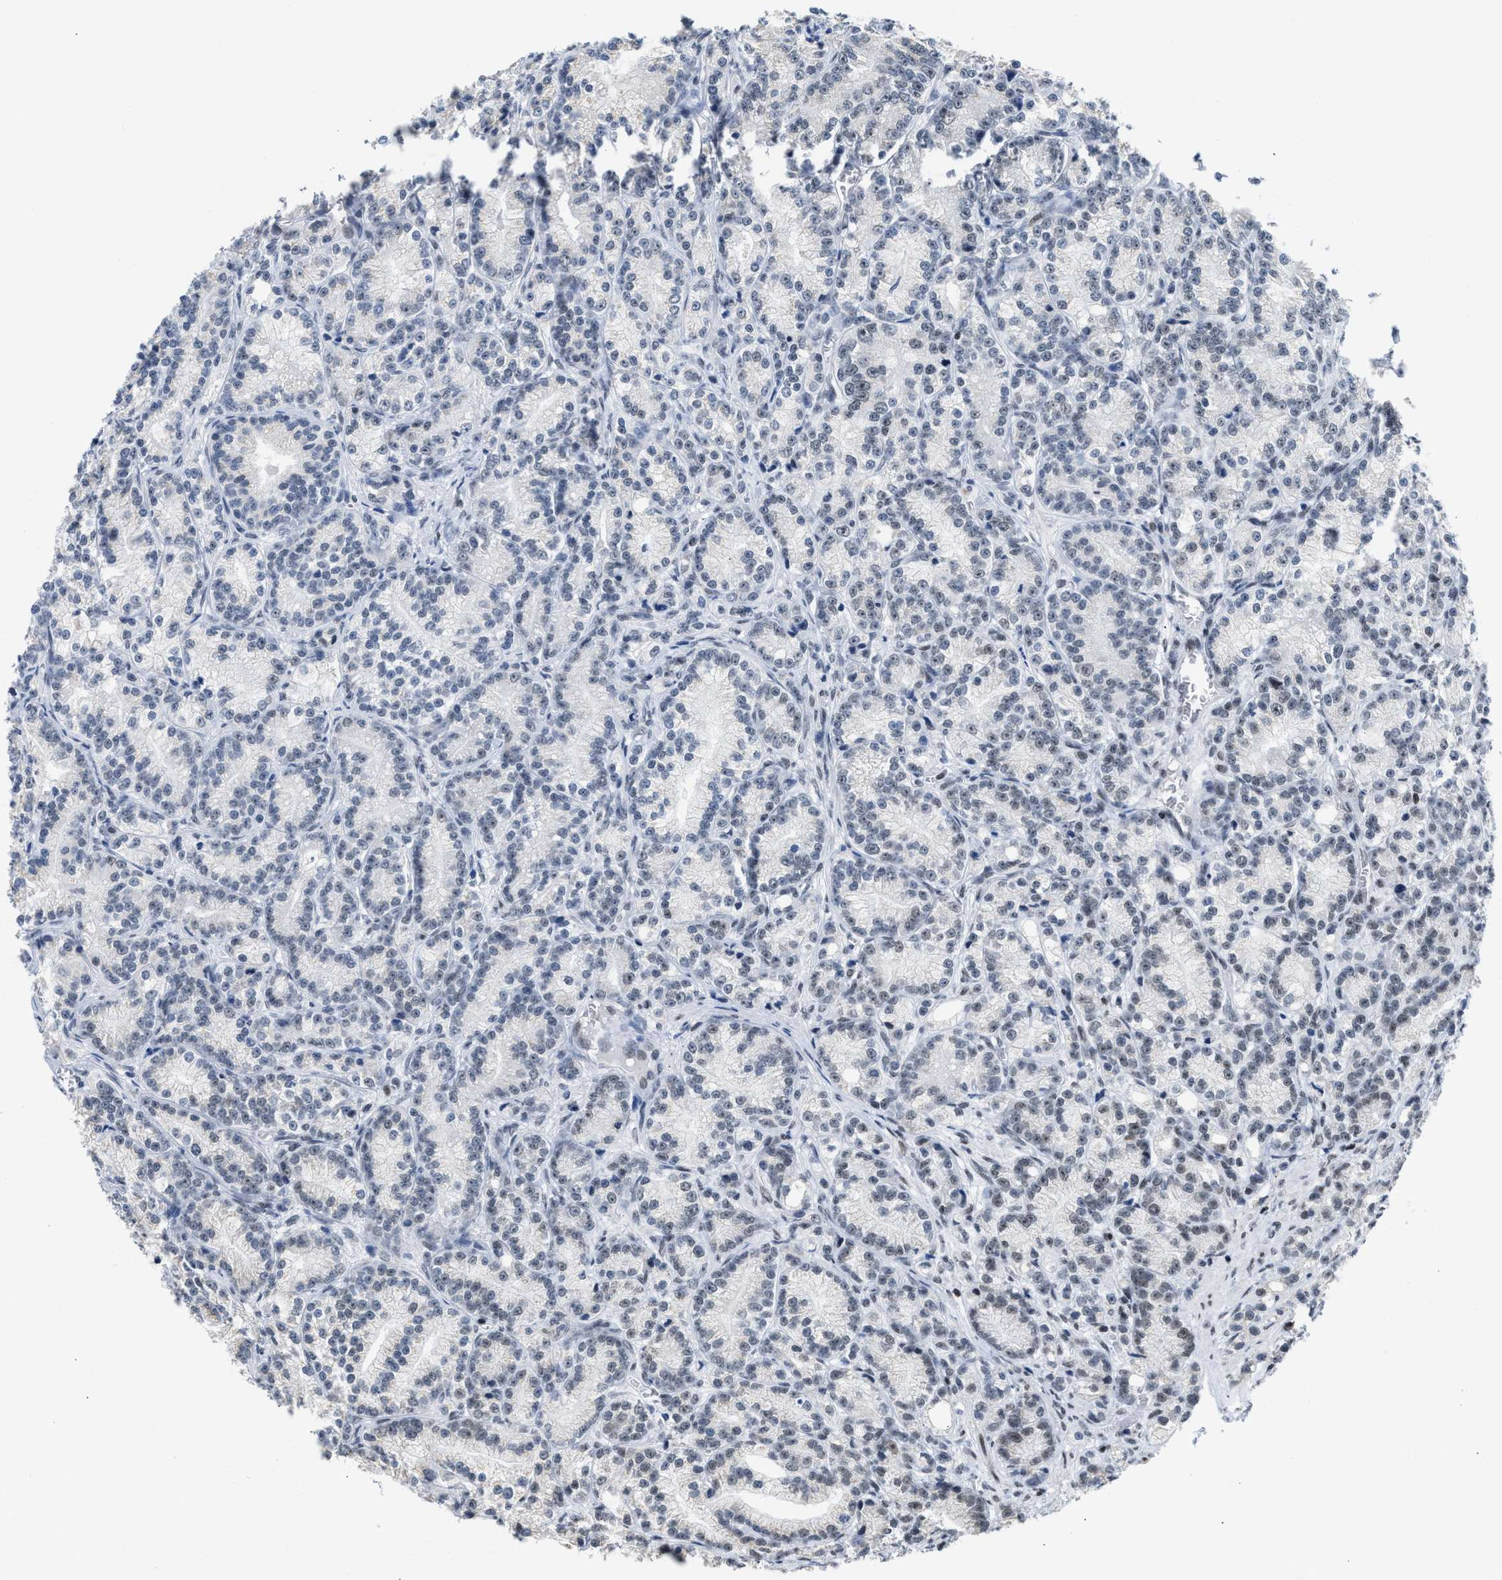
{"staining": {"intensity": "weak", "quantity": "<25%", "location": "nuclear"}, "tissue": "prostate cancer", "cell_type": "Tumor cells", "image_type": "cancer", "snomed": [{"axis": "morphology", "description": "Adenocarcinoma, Low grade"}, {"axis": "topography", "description": "Prostate"}], "caption": "Human low-grade adenocarcinoma (prostate) stained for a protein using immunohistochemistry displays no expression in tumor cells.", "gene": "TERF2IP", "patient": {"sex": "male", "age": 89}}